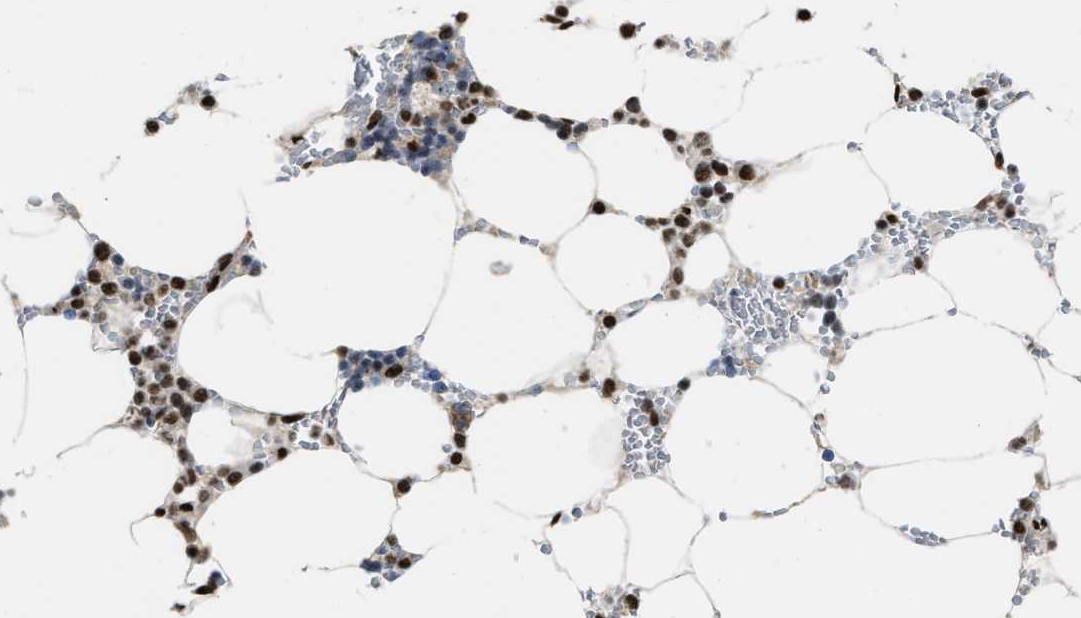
{"staining": {"intensity": "moderate", "quantity": ">75%", "location": "cytoplasmic/membranous,nuclear"}, "tissue": "bone marrow", "cell_type": "Hematopoietic cells", "image_type": "normal", "snomed": [{"axis": "morphology", "description": "Normal tissue, NOS"}, {"axis": "topography", "description": "Bone marrow"}], "caption": "DAB (3,3'-diaminobenzidine) immunohistochemical staining of unremarkable bone marrow reveals moderate cytoplasmic/membranous,nuclear protein expression in about >75% of hematopoietic cells. Nuclei are stained in blue.", "gene": "NUMA1", "patient": {"sex": "male", "age": 70}}